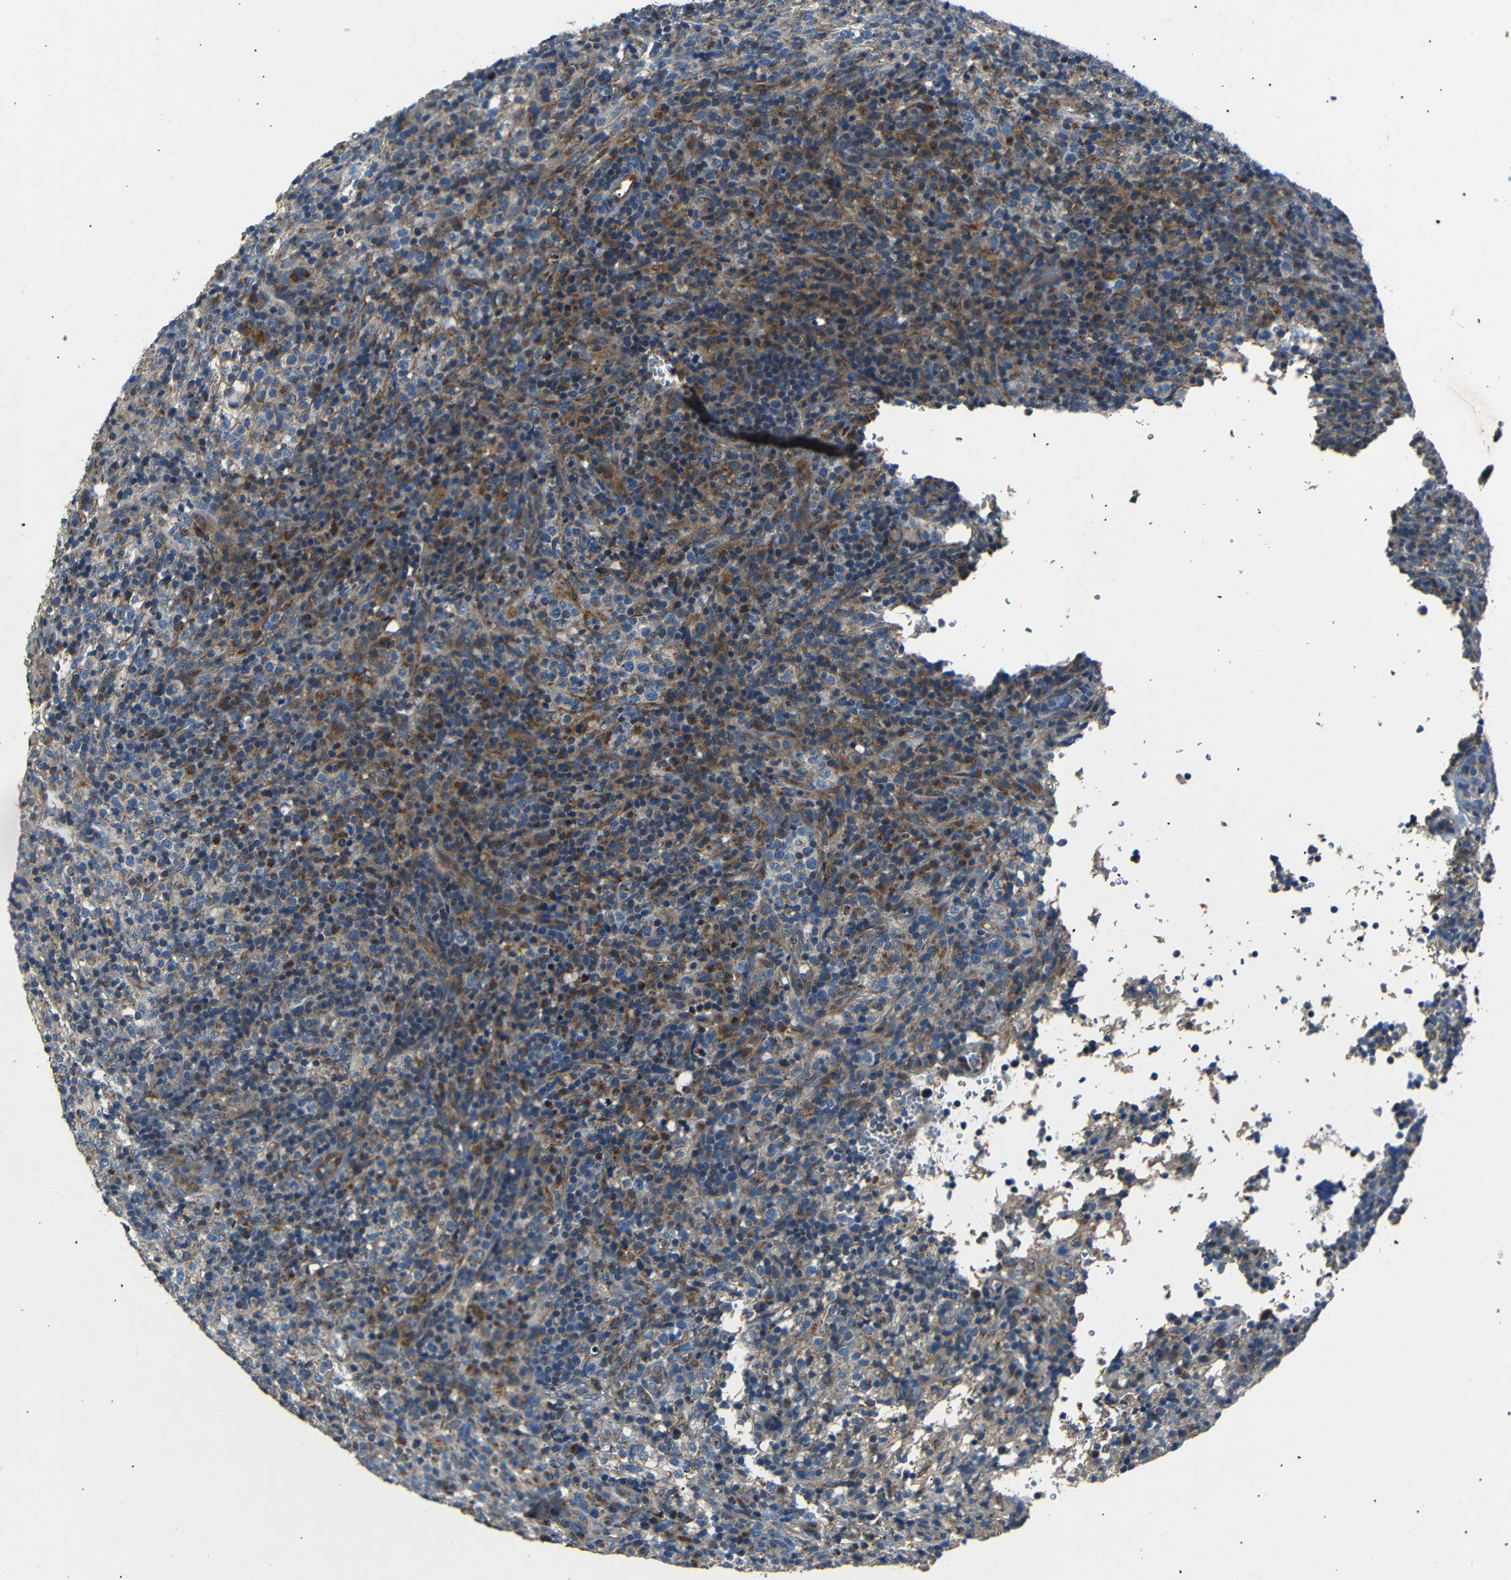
{"staining": {"intensity": "moderate", "quantity": ">75%", "location": "cytoplasmic/membranous"}, "tissue": "lymphoma", "cell_type": "Tumor cells", "image_type": "cancer", "snomed": [{"axis": "morphology", "description": "Malignant lymphoma, non-Hodgkin's type, High grade"}, {"axis": "topography", "description": "Lymph node"}], "caption": "Lymphoma stained for a protein (brown) exhibits moderate cytoplasmic/membranous positive expression in about >75% of tumor cells.", "gene": "NETO2", "patient": {"sex": "female", "age": 76}}